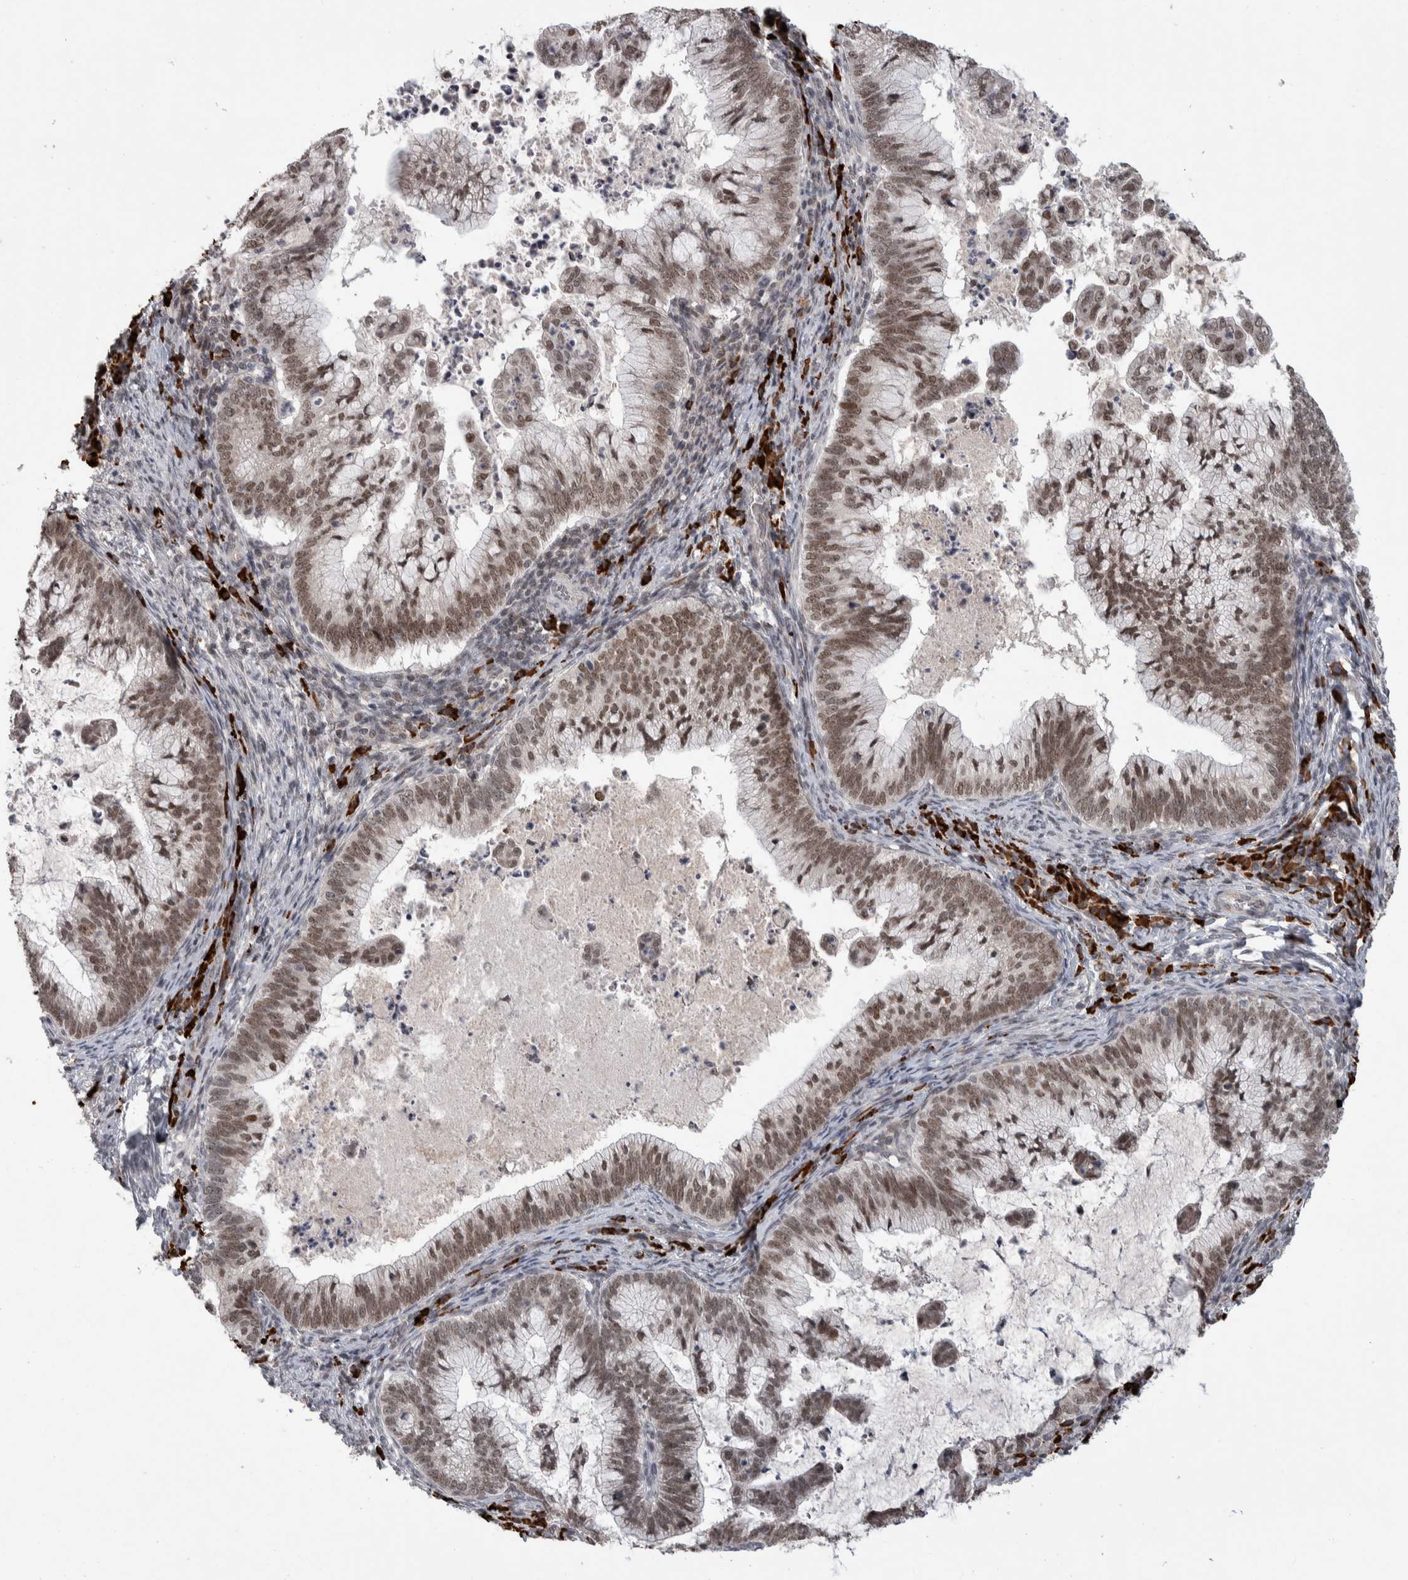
{"staining": {"intensity": "moderate", "quantity": ">75%", "location": "nuclear"}, "tissue": "cervical cancer", "cell_type": "Tumor cells", "image_type": "cancer", "snomed": [{"axis": "morphology", "description": "Adenocarcinoma, NOS"}, {"axis": "topography", "description": "Cervix"}], "caption": "The image reveals a brown stain indicating the presence of a protein in the nuclear of tumor cells in cervical cancer (adenocarcinoma).", "gene": "ZNF592", "patient": {"sex": "female", "age": 36}}